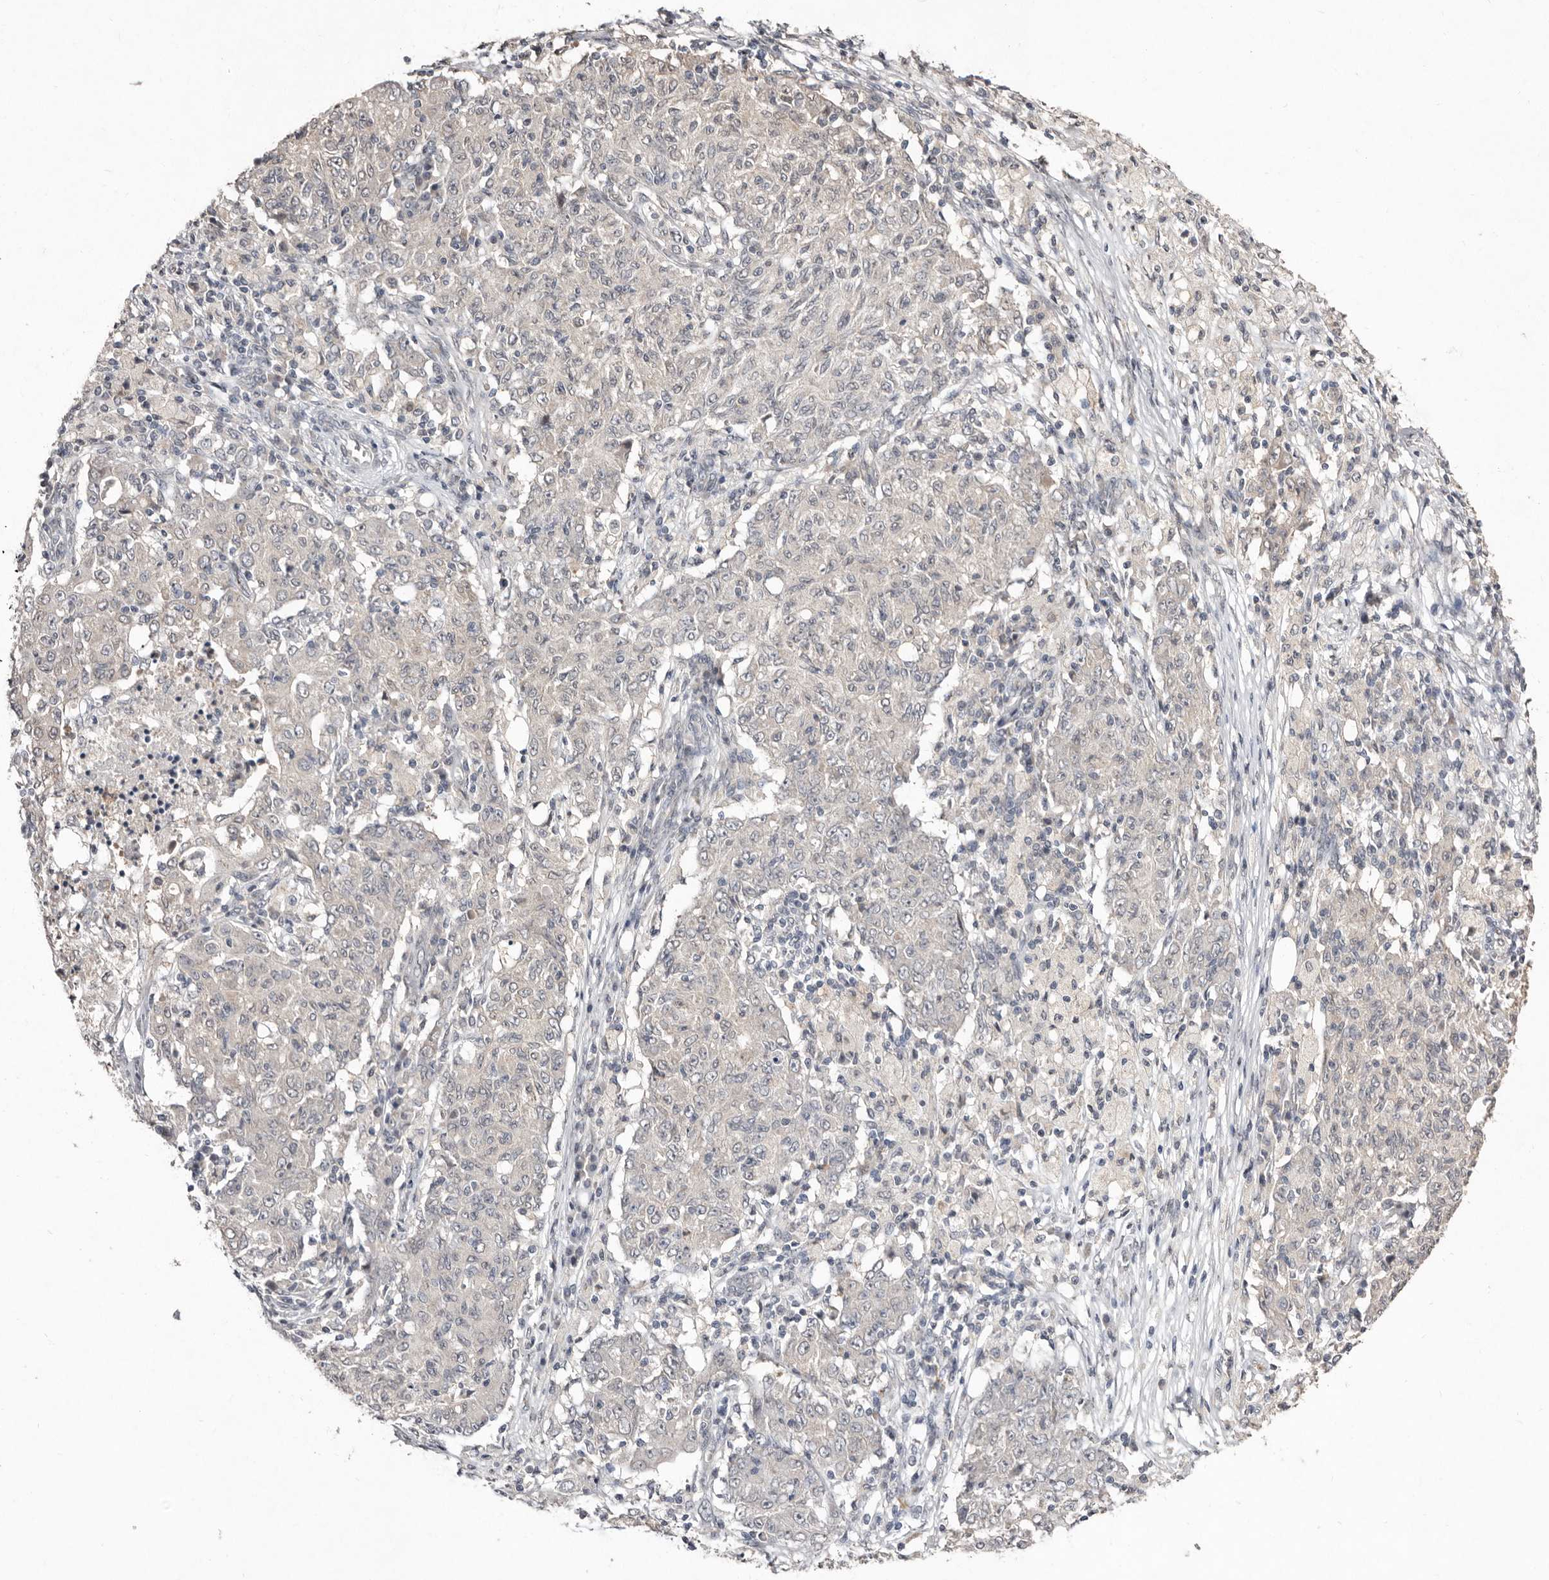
{"staining": {"intensity": "negative", "quantity": "none", "location": "none"}, "tissue": "ovarian cancer", "cell_type": "Tumor cells", "image_type": "cancer", "snomed": [{"axis": "morphology", "description": "Carcinoma, endometroid"}, {"axis": "topography", "description": "Ovary"}], "caption": "The histopathology image reveals no staining of tumor cells in ovarian cancer. (Immunohistochemistry (ihc), brightfield microscopy, high magnification).", "gene": "SULT1E1", "patient": {"sex": "female", "age": 42}}